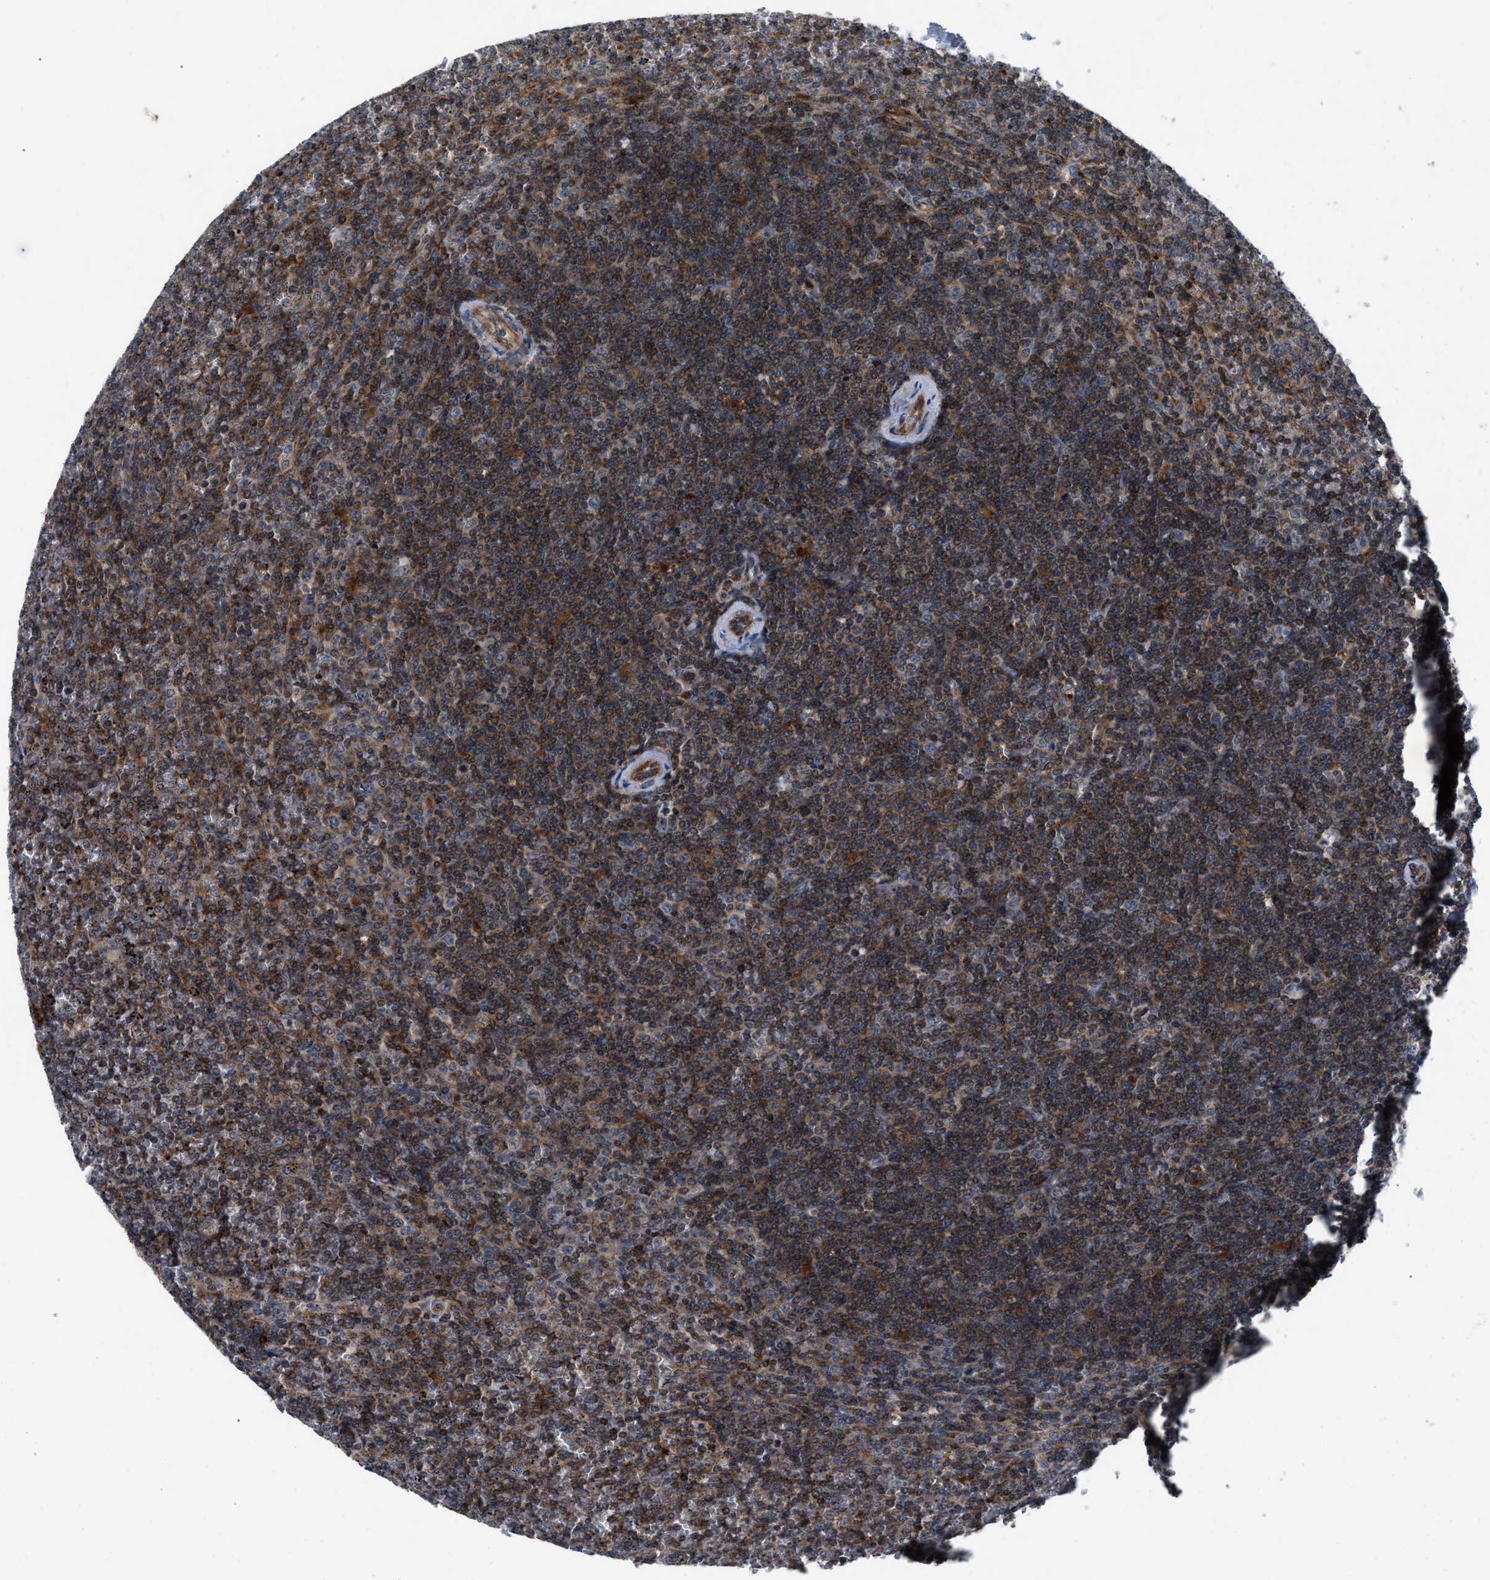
{"staining": {"intensity": "moderate", "quantity": "25%-75%", "location": "cytoplasmic/membranous"}, "tissue": "lymphoma", "cell_type": "Tumor cells", "image_type": "cancer", "snomed": [{"axis": "morphology", "description": "Malignant lymphoma, non-Hodgkin's type, Low grade"}, {"axis": "topography", "description": "Spleen"}], "caption": "An image of lymphoma stained for a protein exhibits moderate cytoplasmic/membranous brown staining in tumor cells.", "gene": "ENPP4", "patient": {"sex": "female", "age": 19}}